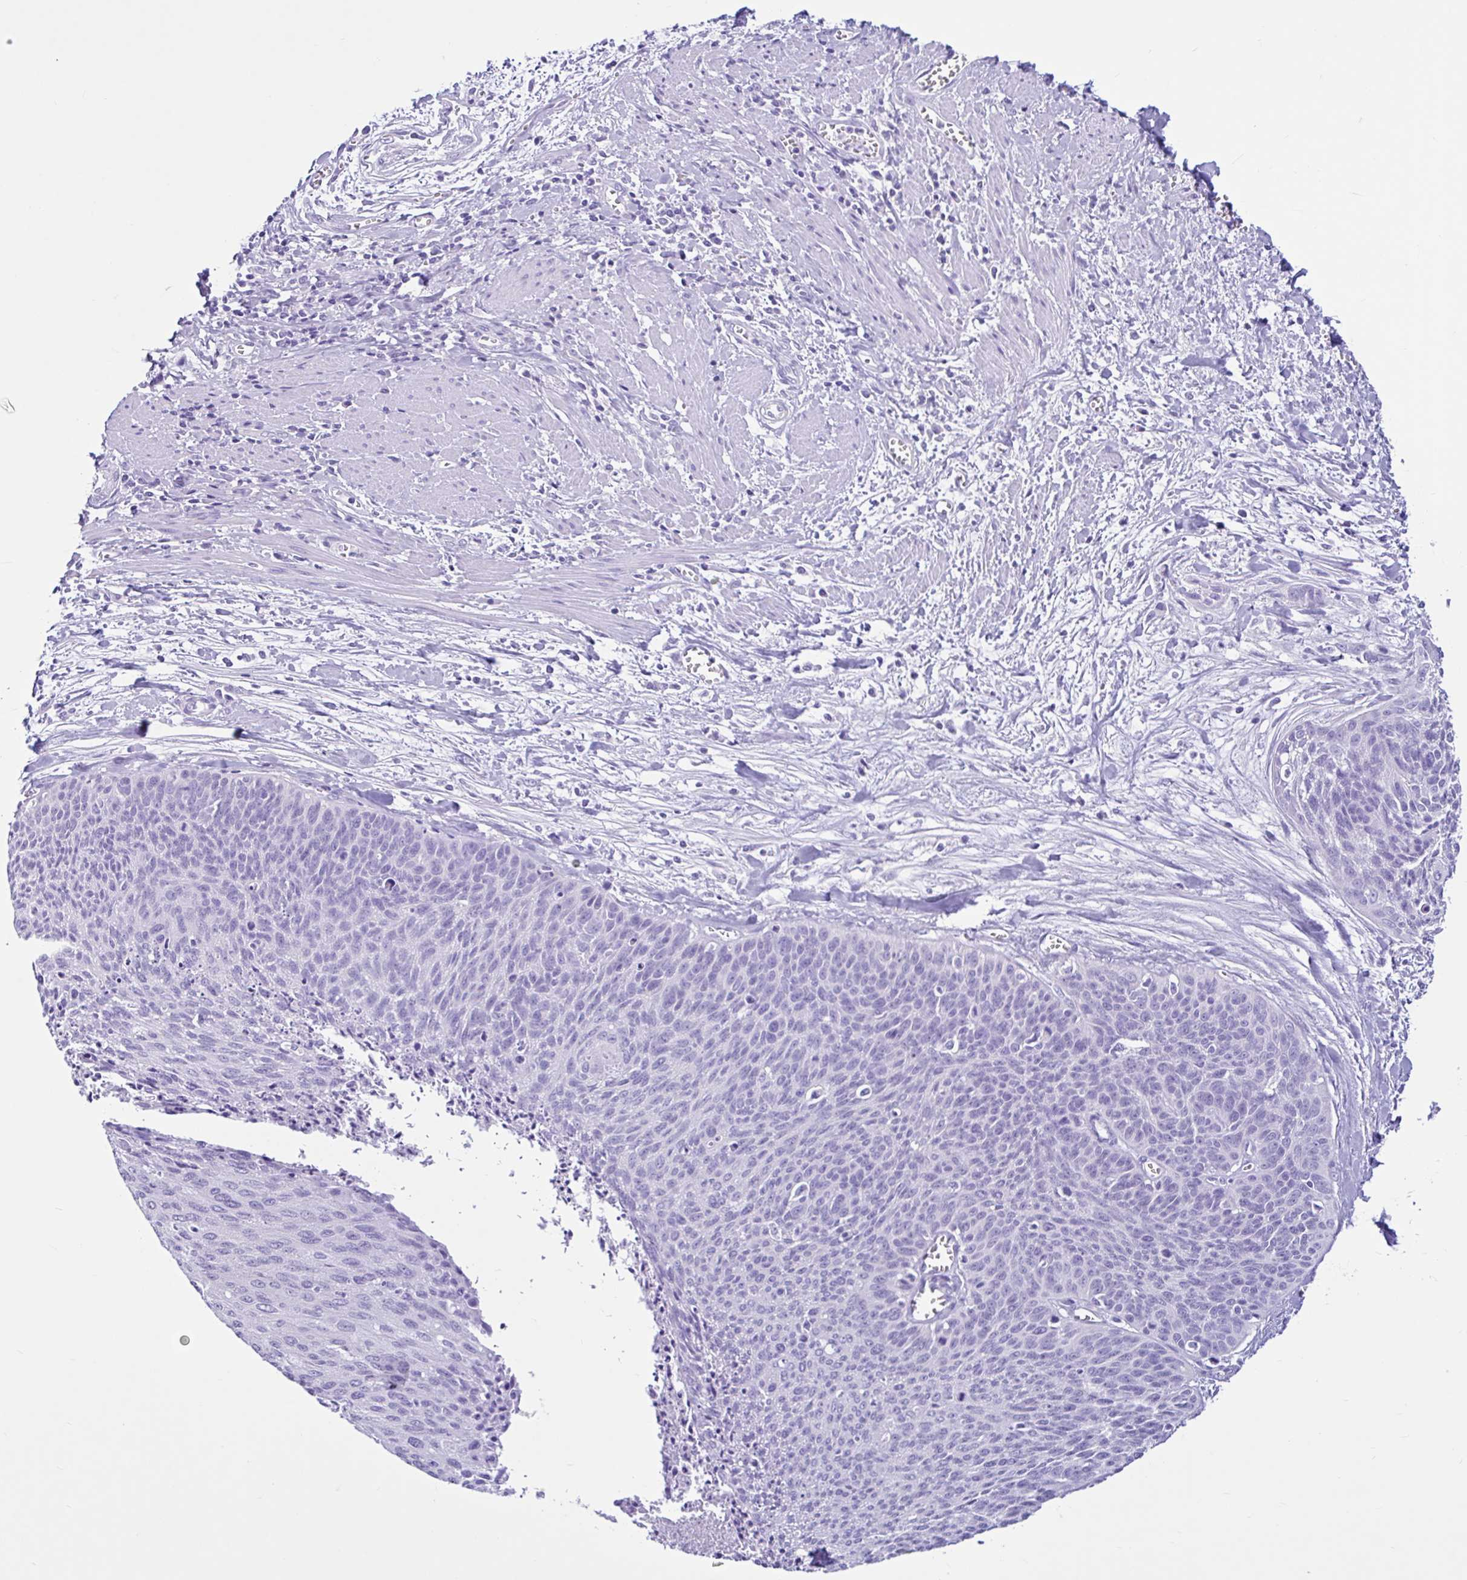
{"staining": {"intensity": "negative", "quantity": "none", "location": "none"}, "tissue": "cervical cancer", "cell_type": "Tumor cells", "image_type": "cancer", "snomed": [{"axis": "morphology", "description": "Squamous cell carcinoma, NOS"}, {"axis": "topography", "description": "Cervix"}], "caption": "A high-resolution micrograph shows IHC staining of cervical cancer, which shows no significant expression in tumor cells.", "gene": "CYP19A1", "patient": {"sex": "female", "age": 55}}